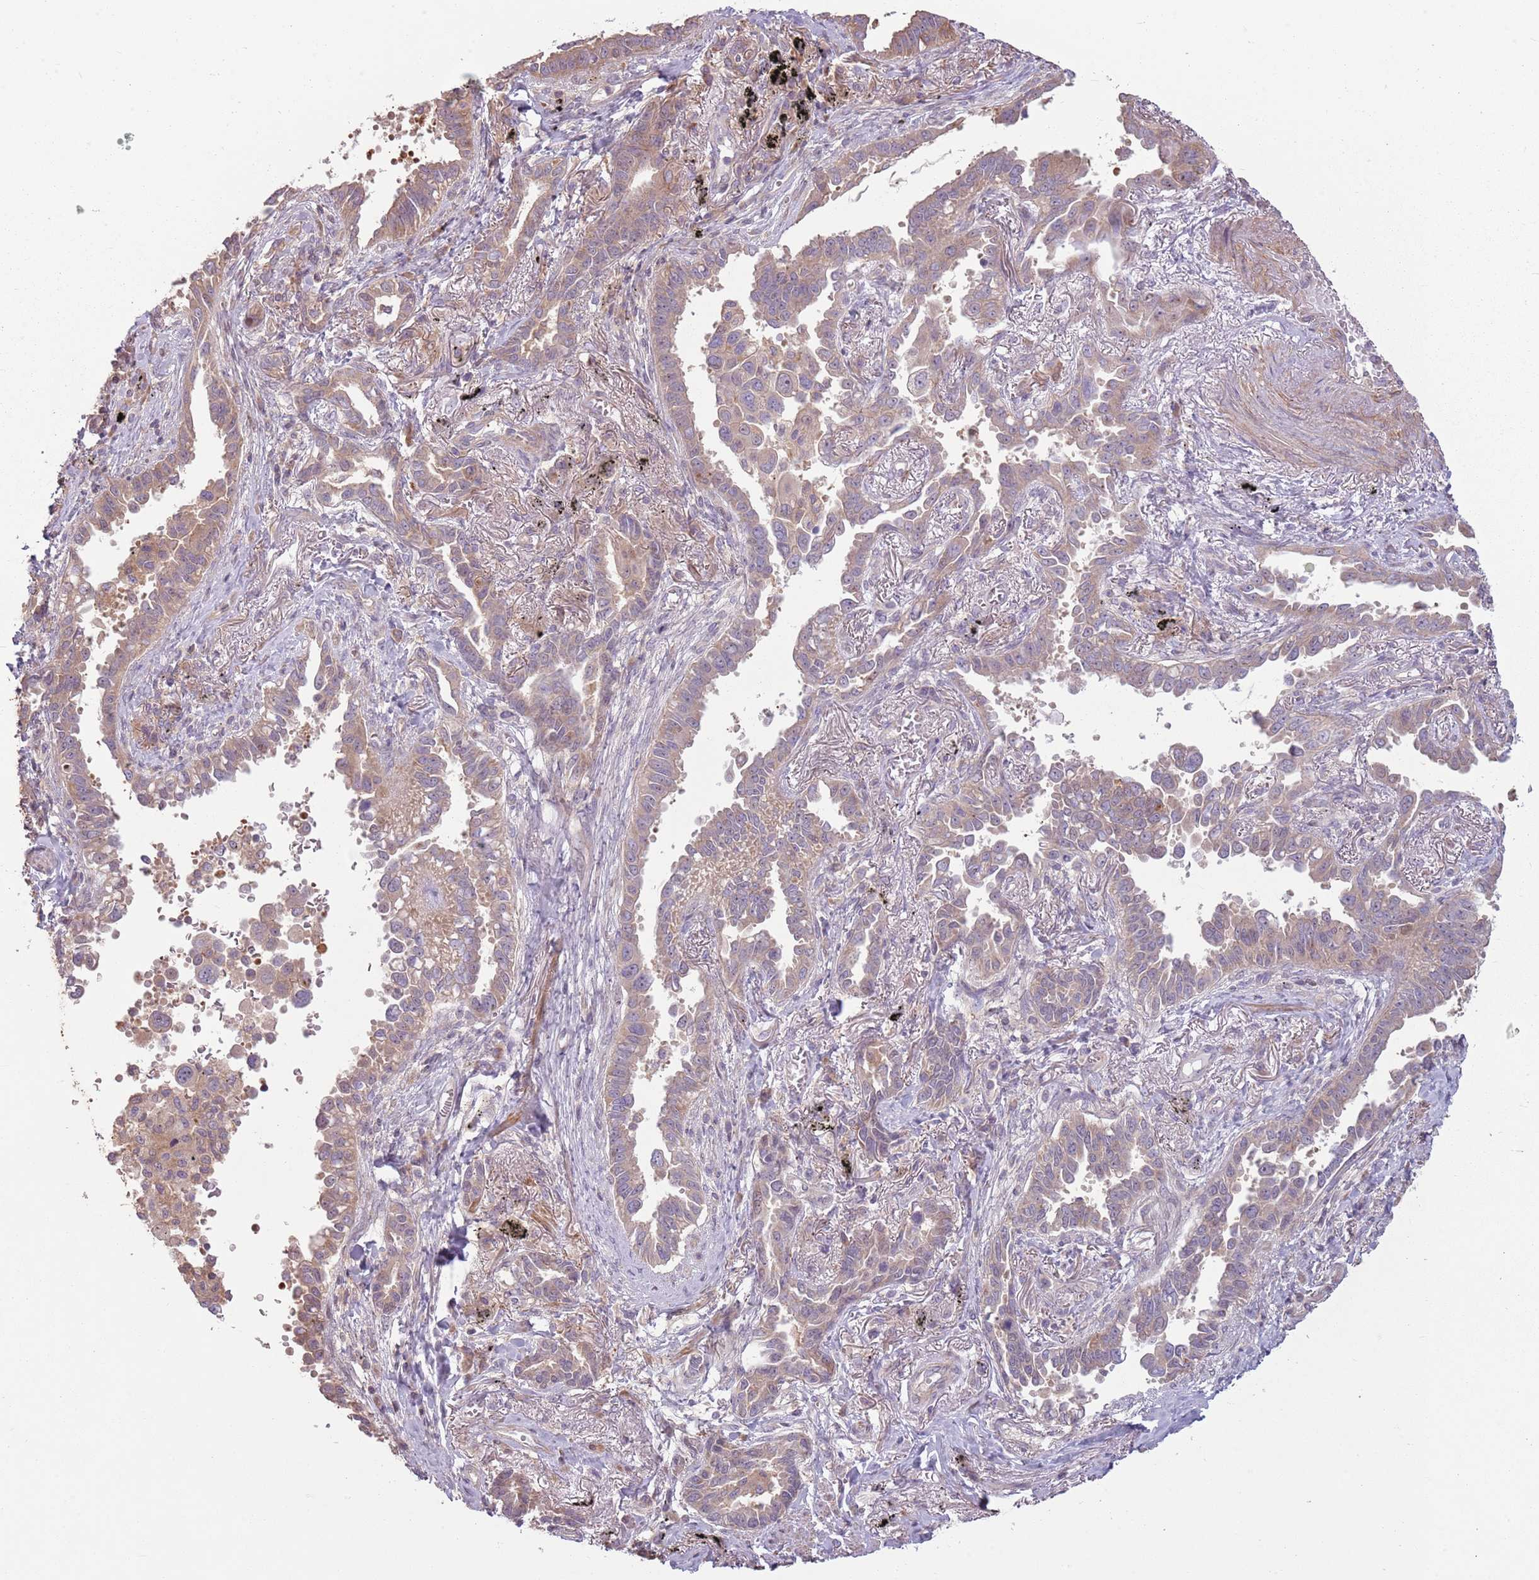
{"staining": {"intensity": "weak", "quantity": ">75%", "location": "cytoplasmic/membranous"}, "tissue": "lung cancer", "cell_type": "Tumor cells", "image_type": "cancer", "snomed": [{"axis": "morphology", "description": "Adenocarcinoma, NOS"}, {"axis": "topography", "description": "Lung"}], "caption": "This image shows immunohistochemistry staining of human adenocarcinoma (lung), with low weak cytoplasmic/membranous expression in about >75% of tumor cells.", "gene": "RPL21", "patient": {"sex": "male", "age": 67}}